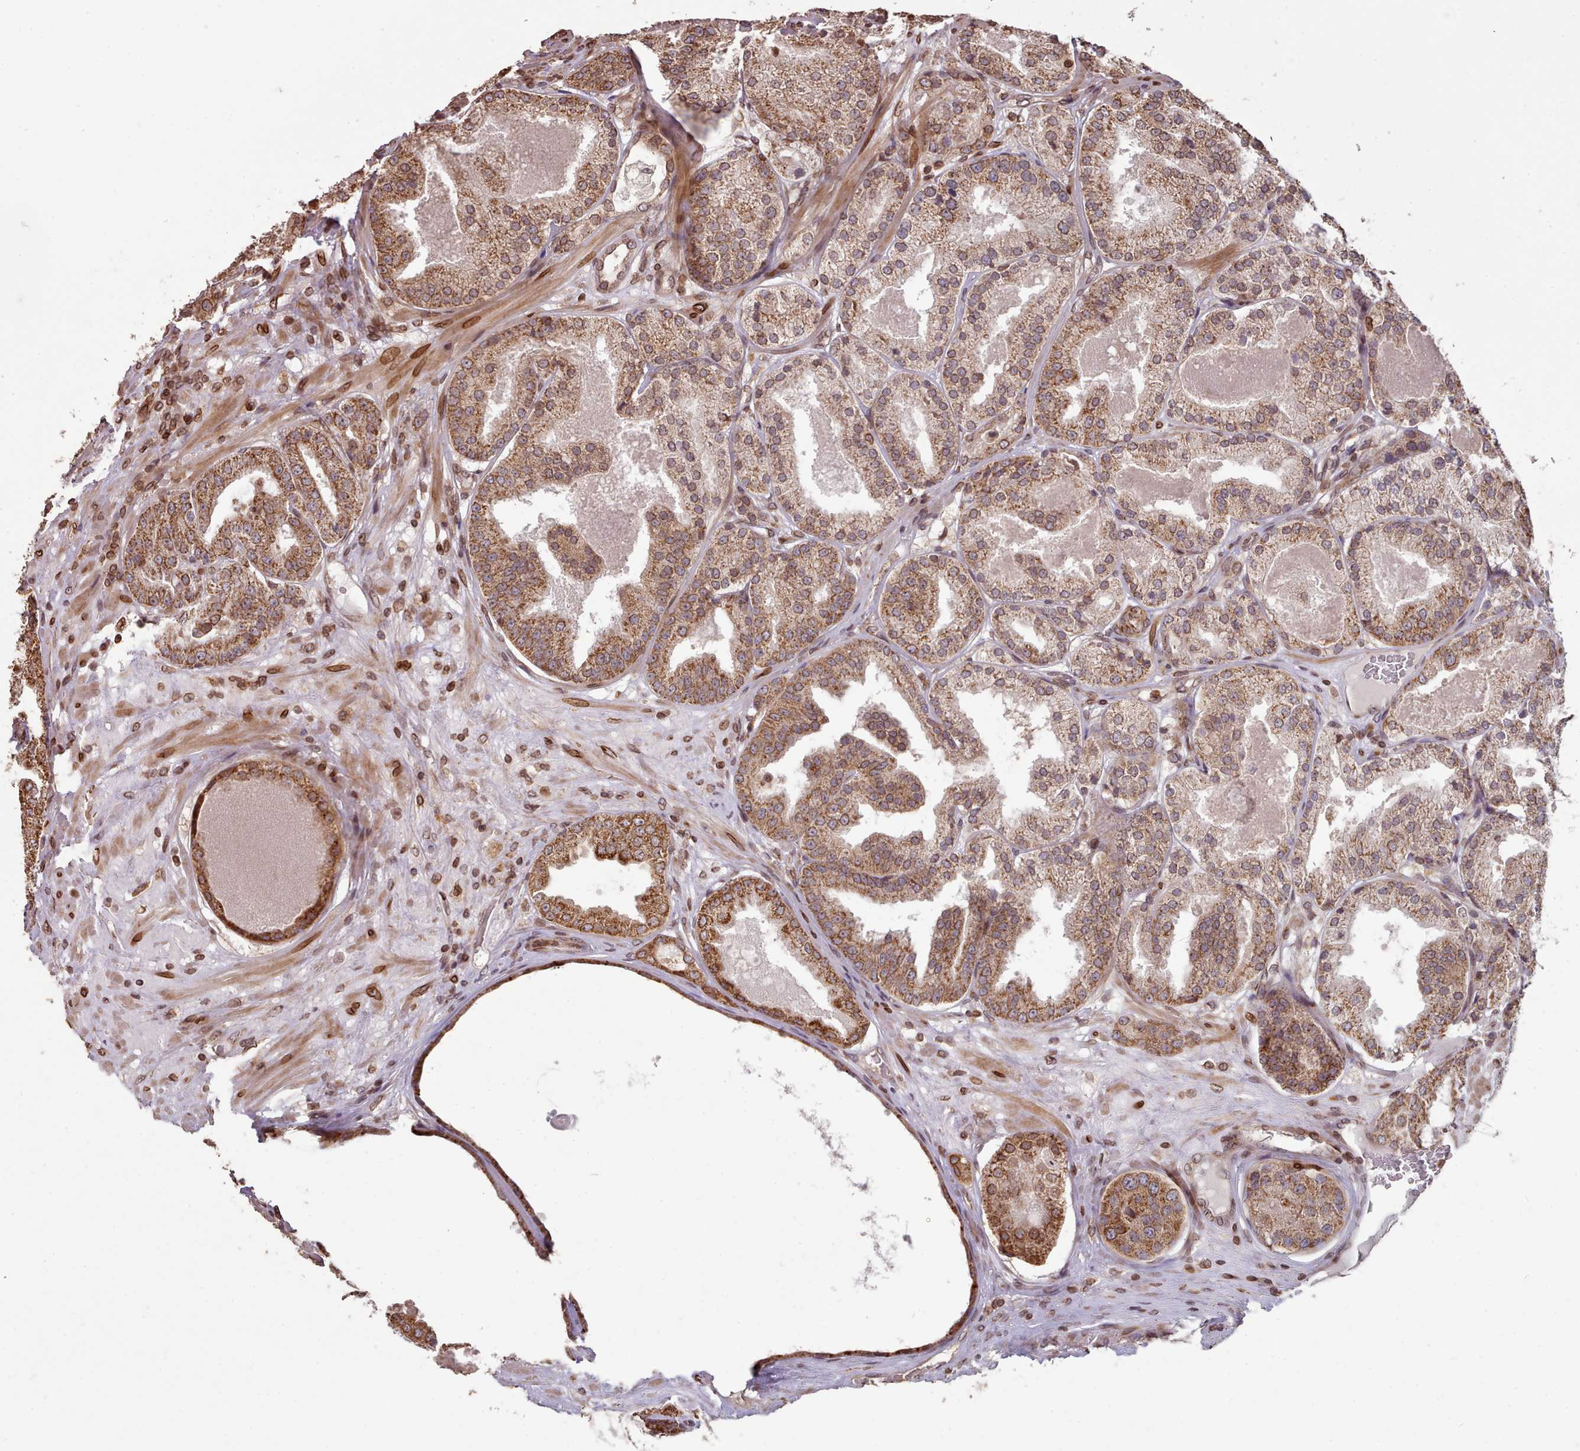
{"staining": {"intensity": "moderate", "quantity": ">75%", "location": "cytoplasmic/membranous"}, "tissue": "prostate cancer", "cell_type": "Tumor cells", "image_type": "cancer", "snomed": [{"axis": "morphology", "description": "Adenocarcinoma, High grade"}, {"axis": "topography", "description": "Prostate"}], "caption": "Tumor cells reveal moderate cytoplasmic/membranous expression in approximately >75% of cells in prostate cancer. (DAB (3,3'-diaminobenzidine) IHC, brown staining for protein, blue staining for nuclei).", "gene": "TOR1AIP1", "patient": {"sex": "male", "age": 63}}